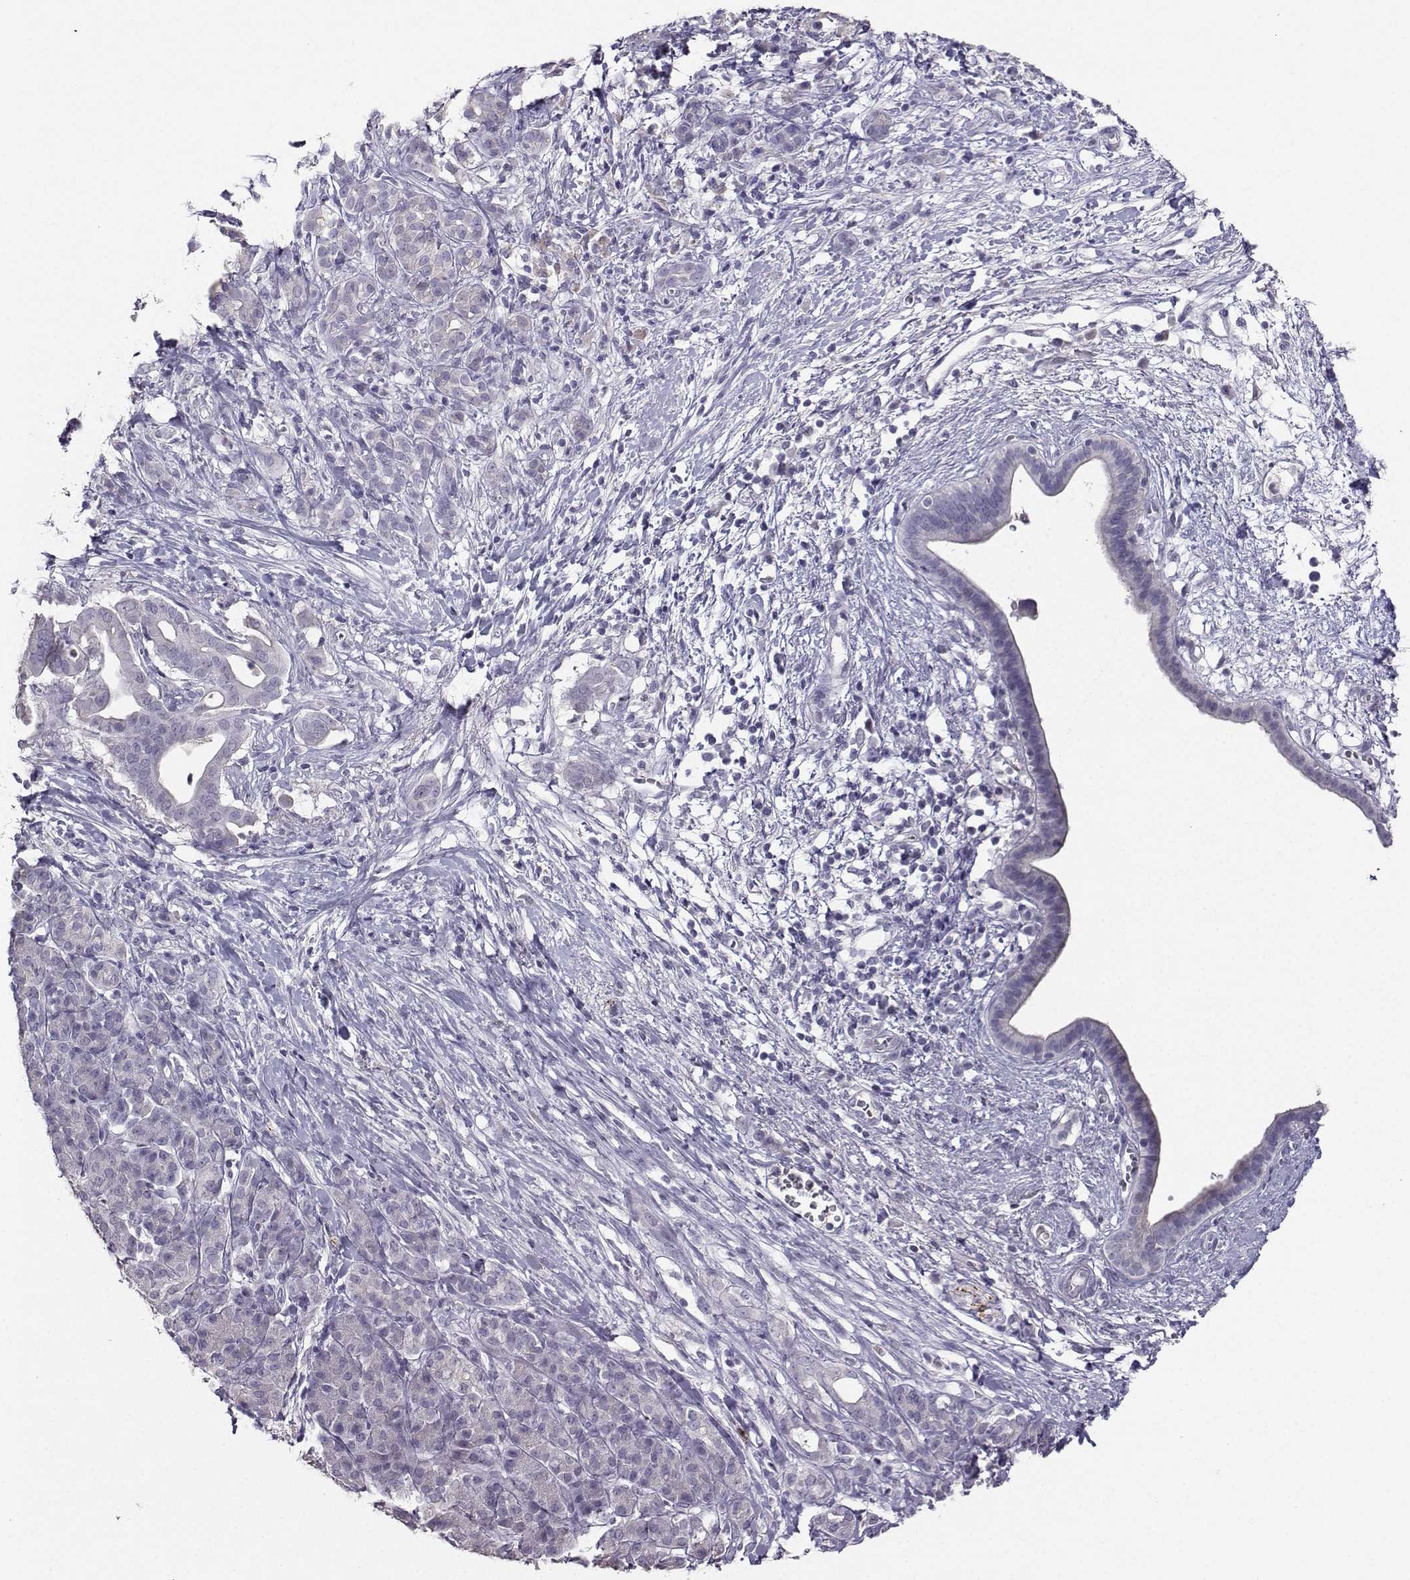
{"staining": {"intensity": "negative", "quantity": "none", "location": "none"}, "tissue": "pancreatic cancer", "cell_type": "Tumor cells", "image_type": "cancer", "snomed": [{"axis": "morphology", "description": "Adenocarcinoma, NOS"}, {"axis": "topography", "description": "Pancreas"}], "caption": "High power microscopy histopathology image of an immunohistochemistry histopathology image of adenocarcinoma (pancreatic), revealing no significant expression in tumor cells.", "gene": "CARTPT", "patient": {"sex": "male", "age": 61}}